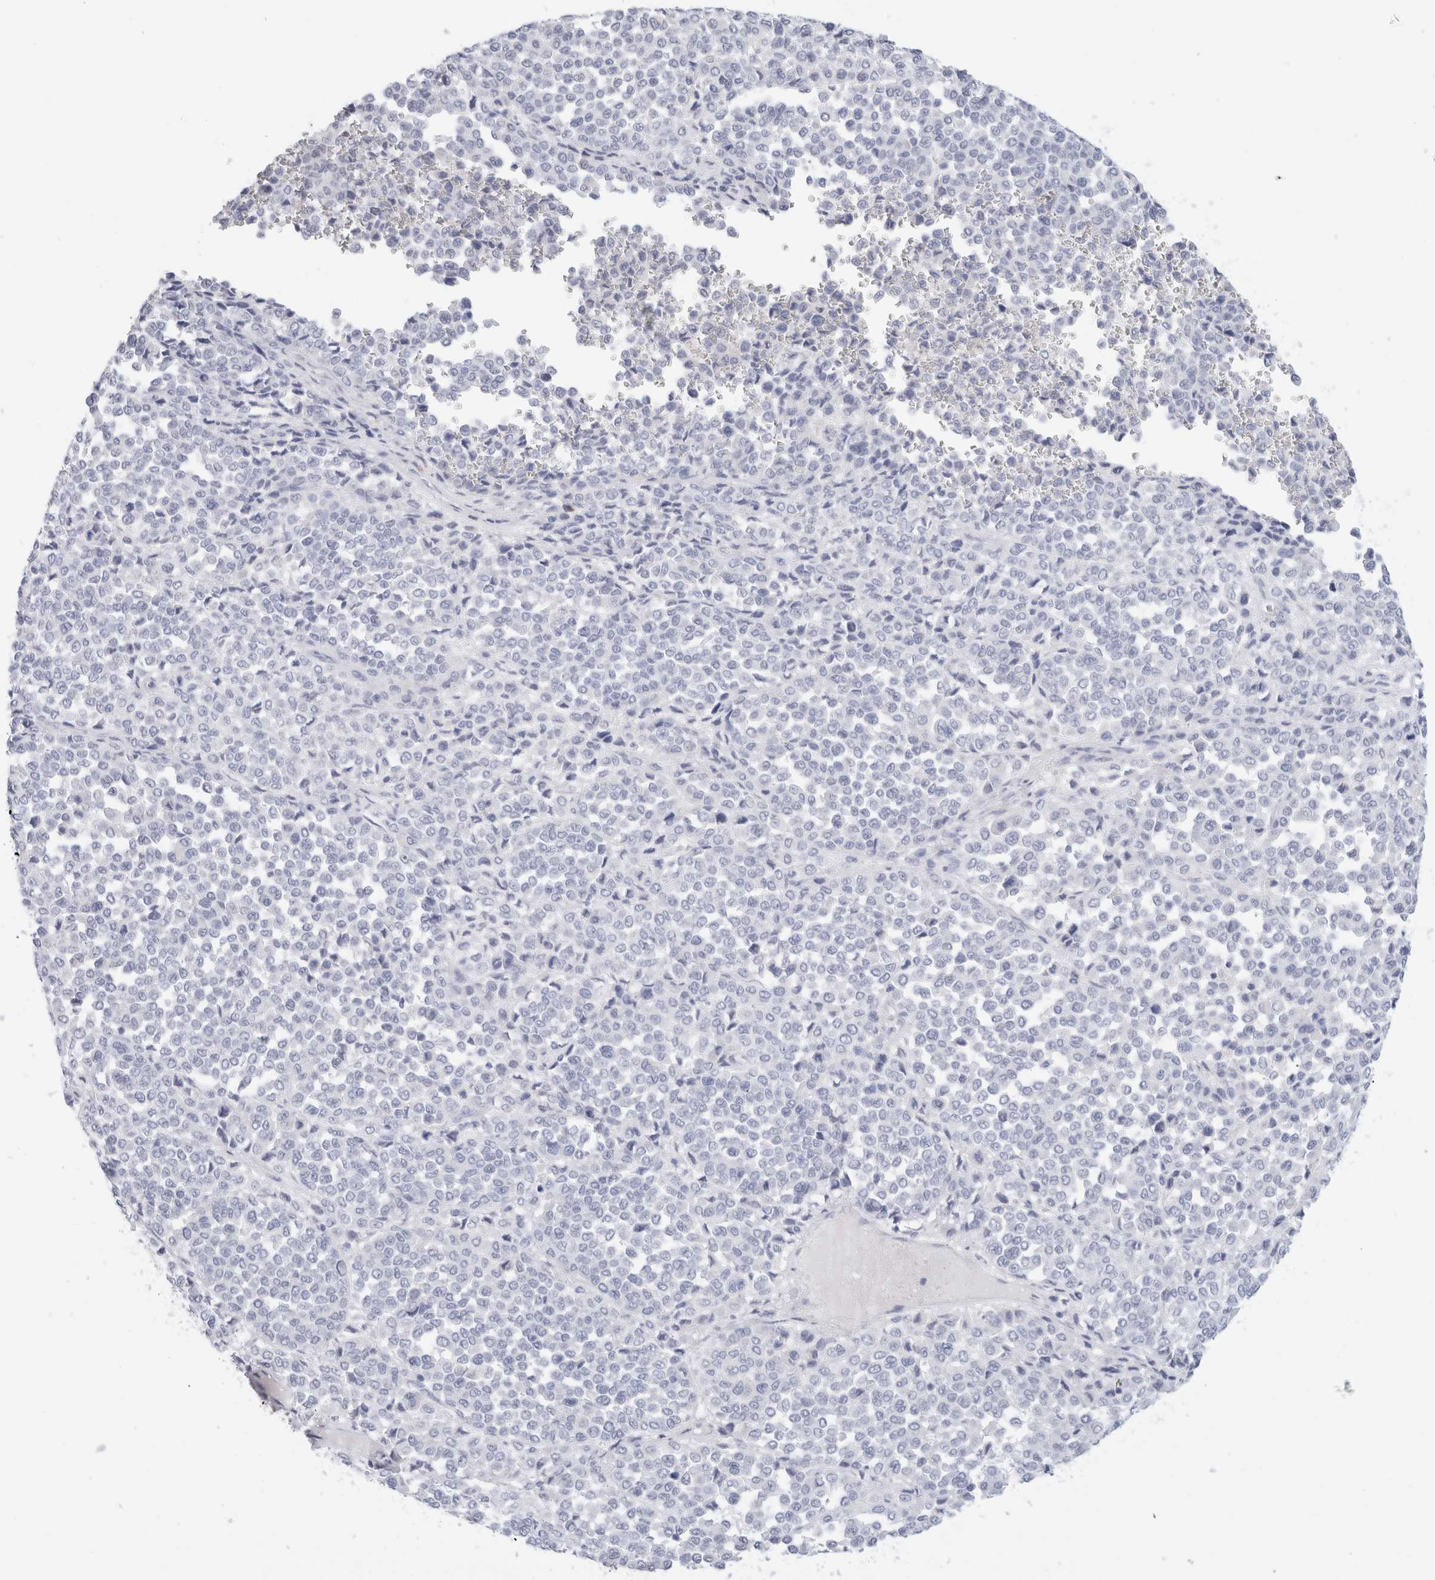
{"staining": {"intensity": "negative", "quantity": "none", "location": "none"}, "tissue": "melanoma", "cell_type": "Tumor cells", "image_type": "cancer", "snomed": [{"axis": "morphology", "description": "Malignant melanoma, Metastatic site"}, {"axis": "topography", "description": "Pancreas"}], "caption": "Malignant melanoma (metastatic site) was stained to show a protein in brown. There is no significant expression in tumor cells.", "gene": "MUC15", "patient": {"sex": "female", "age": 30}}